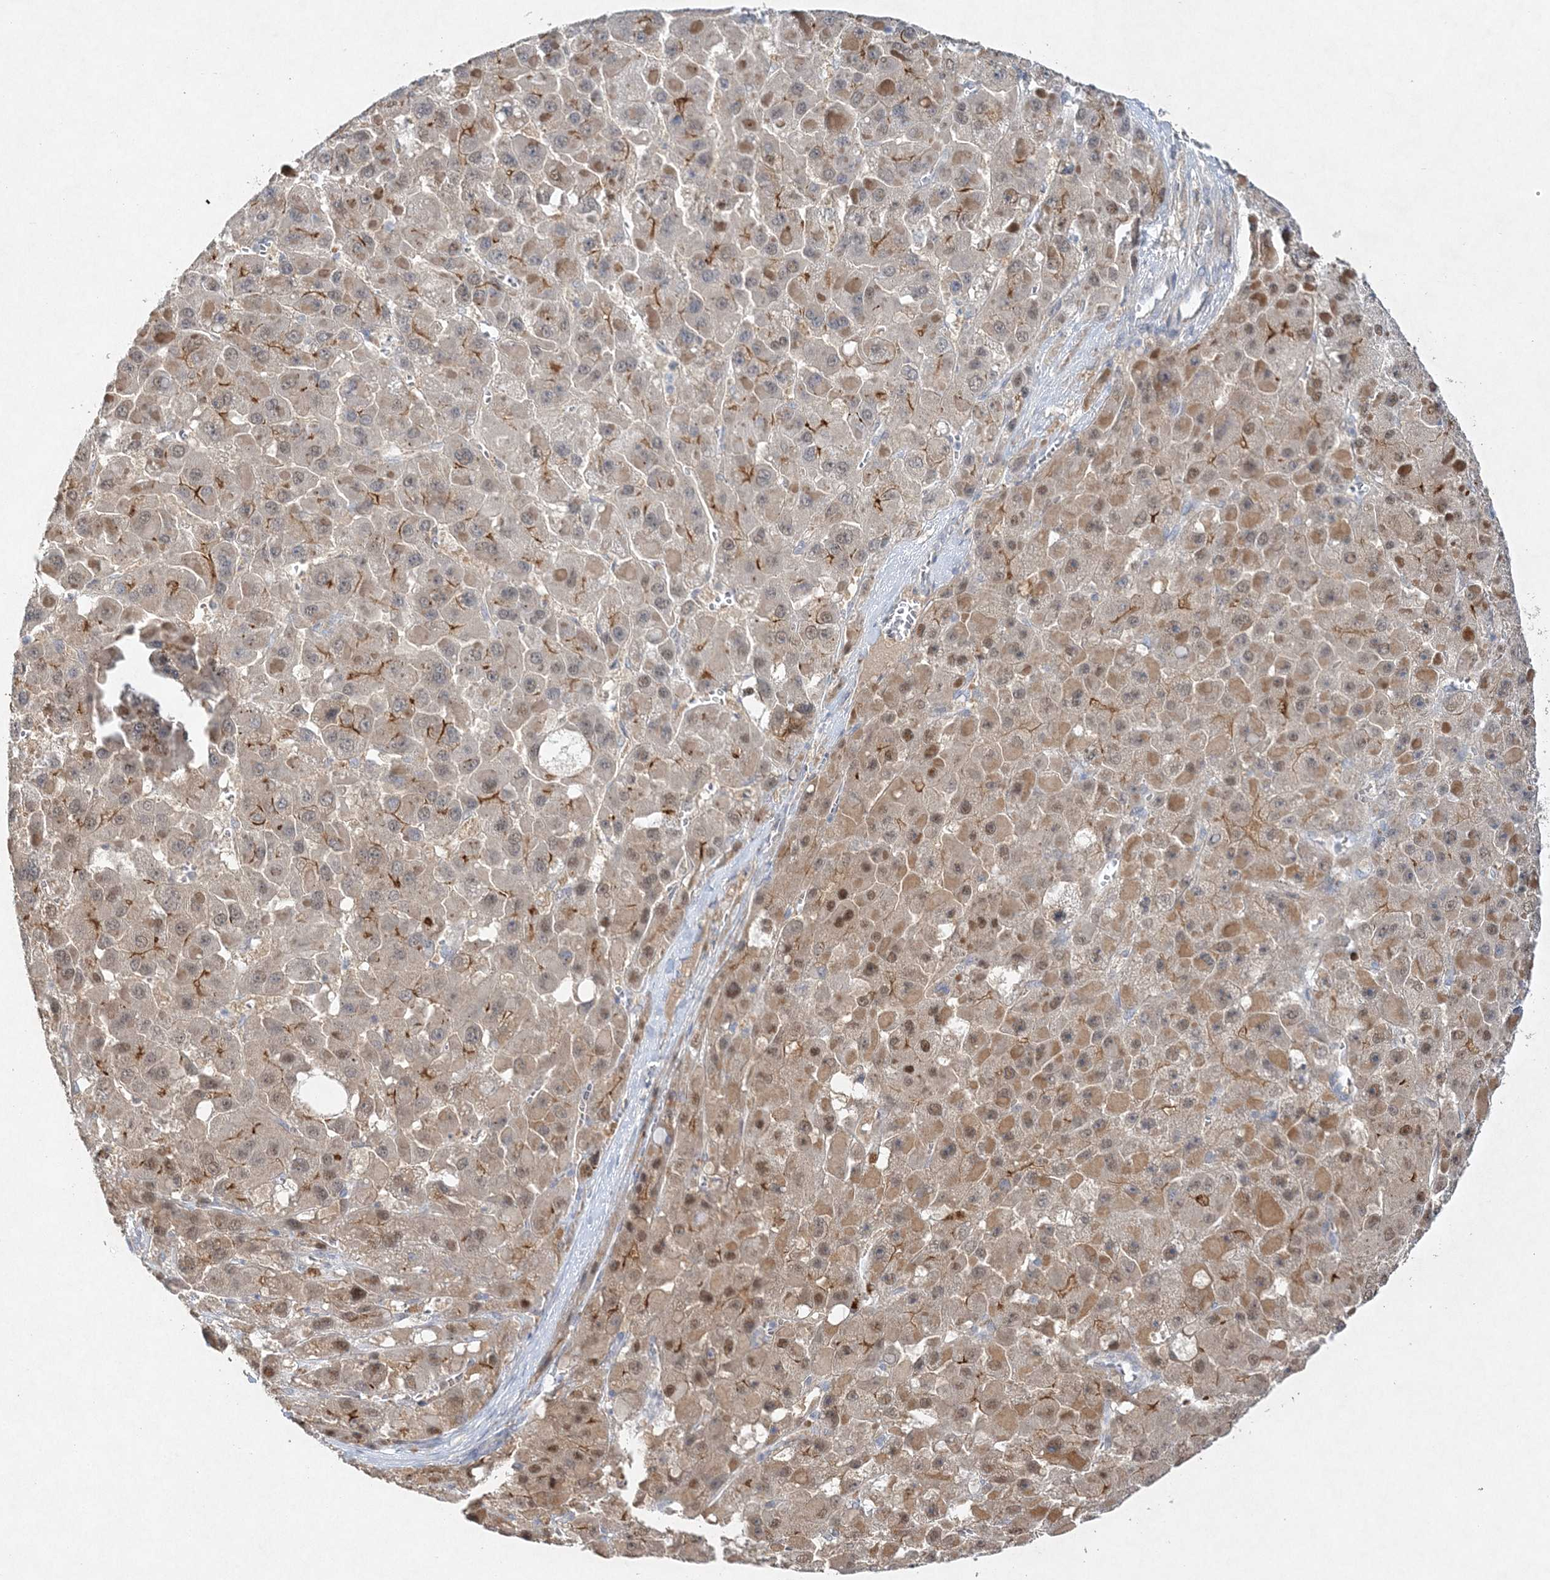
{"staining": {"intensity": "moderate", "quantity": ">75%", "location": "cytoplasmic/membranous,nuclear"}, "tissue": "liver cancer", "cell_type": "Tumor cells", "image_type": "cancer", "snomed": [{"axis": "morphology", "description": "Carcinoma, Hepatocellular, NOS"}, {"axis": "topography", "description": "Liver"}], "caption": "This is an image of immunohistochemistry (IHC) staining of liver hepatocellular carcinoma, which shows moderate staining in the cytoplasmic/membranous and nuclear of tumor cells.", "gene": "MAT2B", "patient": {"sex": "female", "age": 73}}